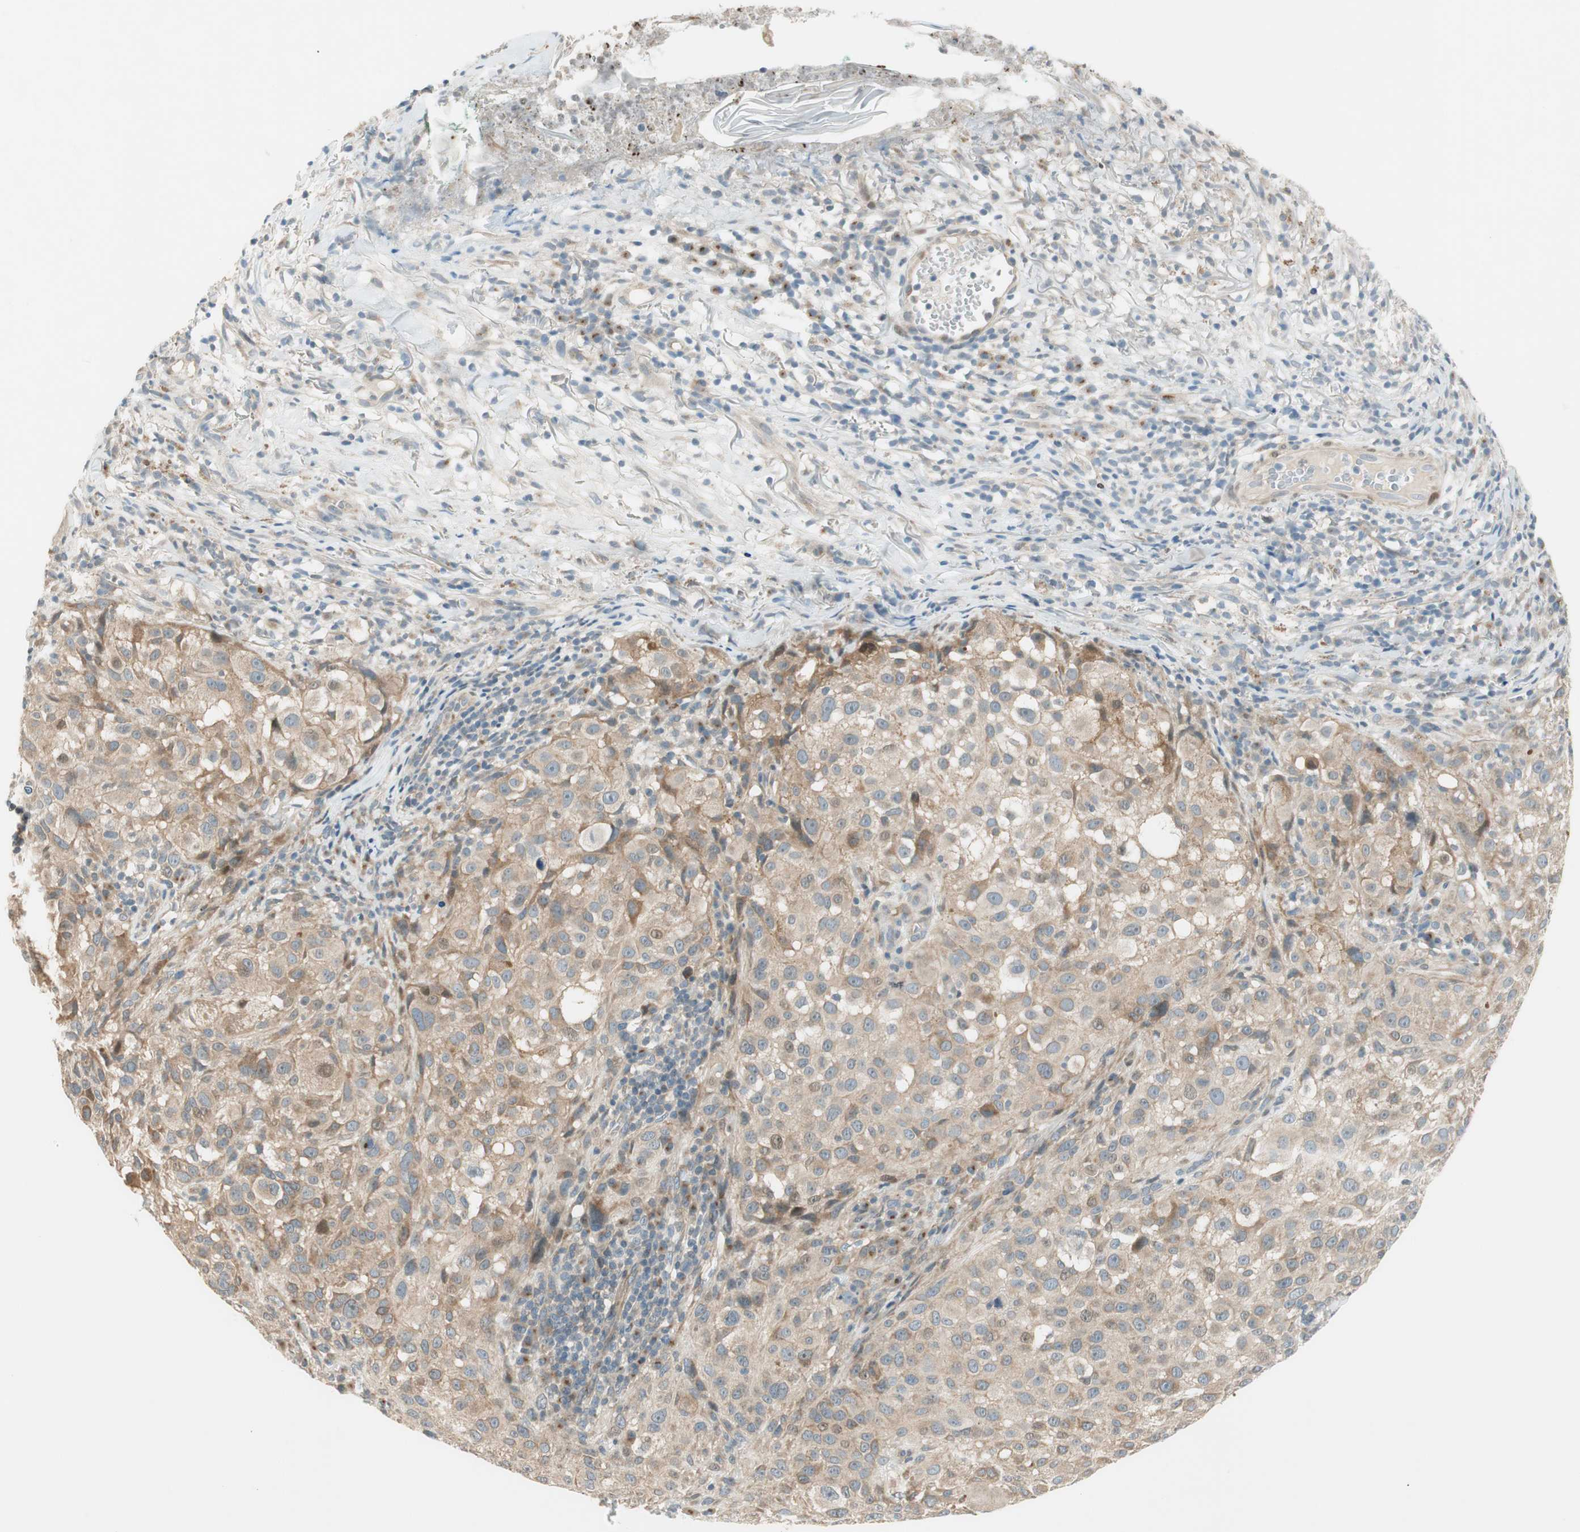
{"staining": {"intensity": "weak", "quantity": ">75%", "location": "cytoplasmic/membranous"}, "tissue": "melanoma", "cell_type": "Tumor cells", "image_type": "cancer", "snomed": [{"axis": "morphology", "description": "Necrosis, NOS"}, {"axis": "morphology", "description": "Malignant melanoma, NOS"}, {"axis": "topography", "description": "Skin"}], "caption": "Melanoma tissue reveals weak cytoplasmic/membranous positivity in approximately >75% of tumor cells", "gene": "CGRRF1", "patient": {"sex": "female", "age": 87}}